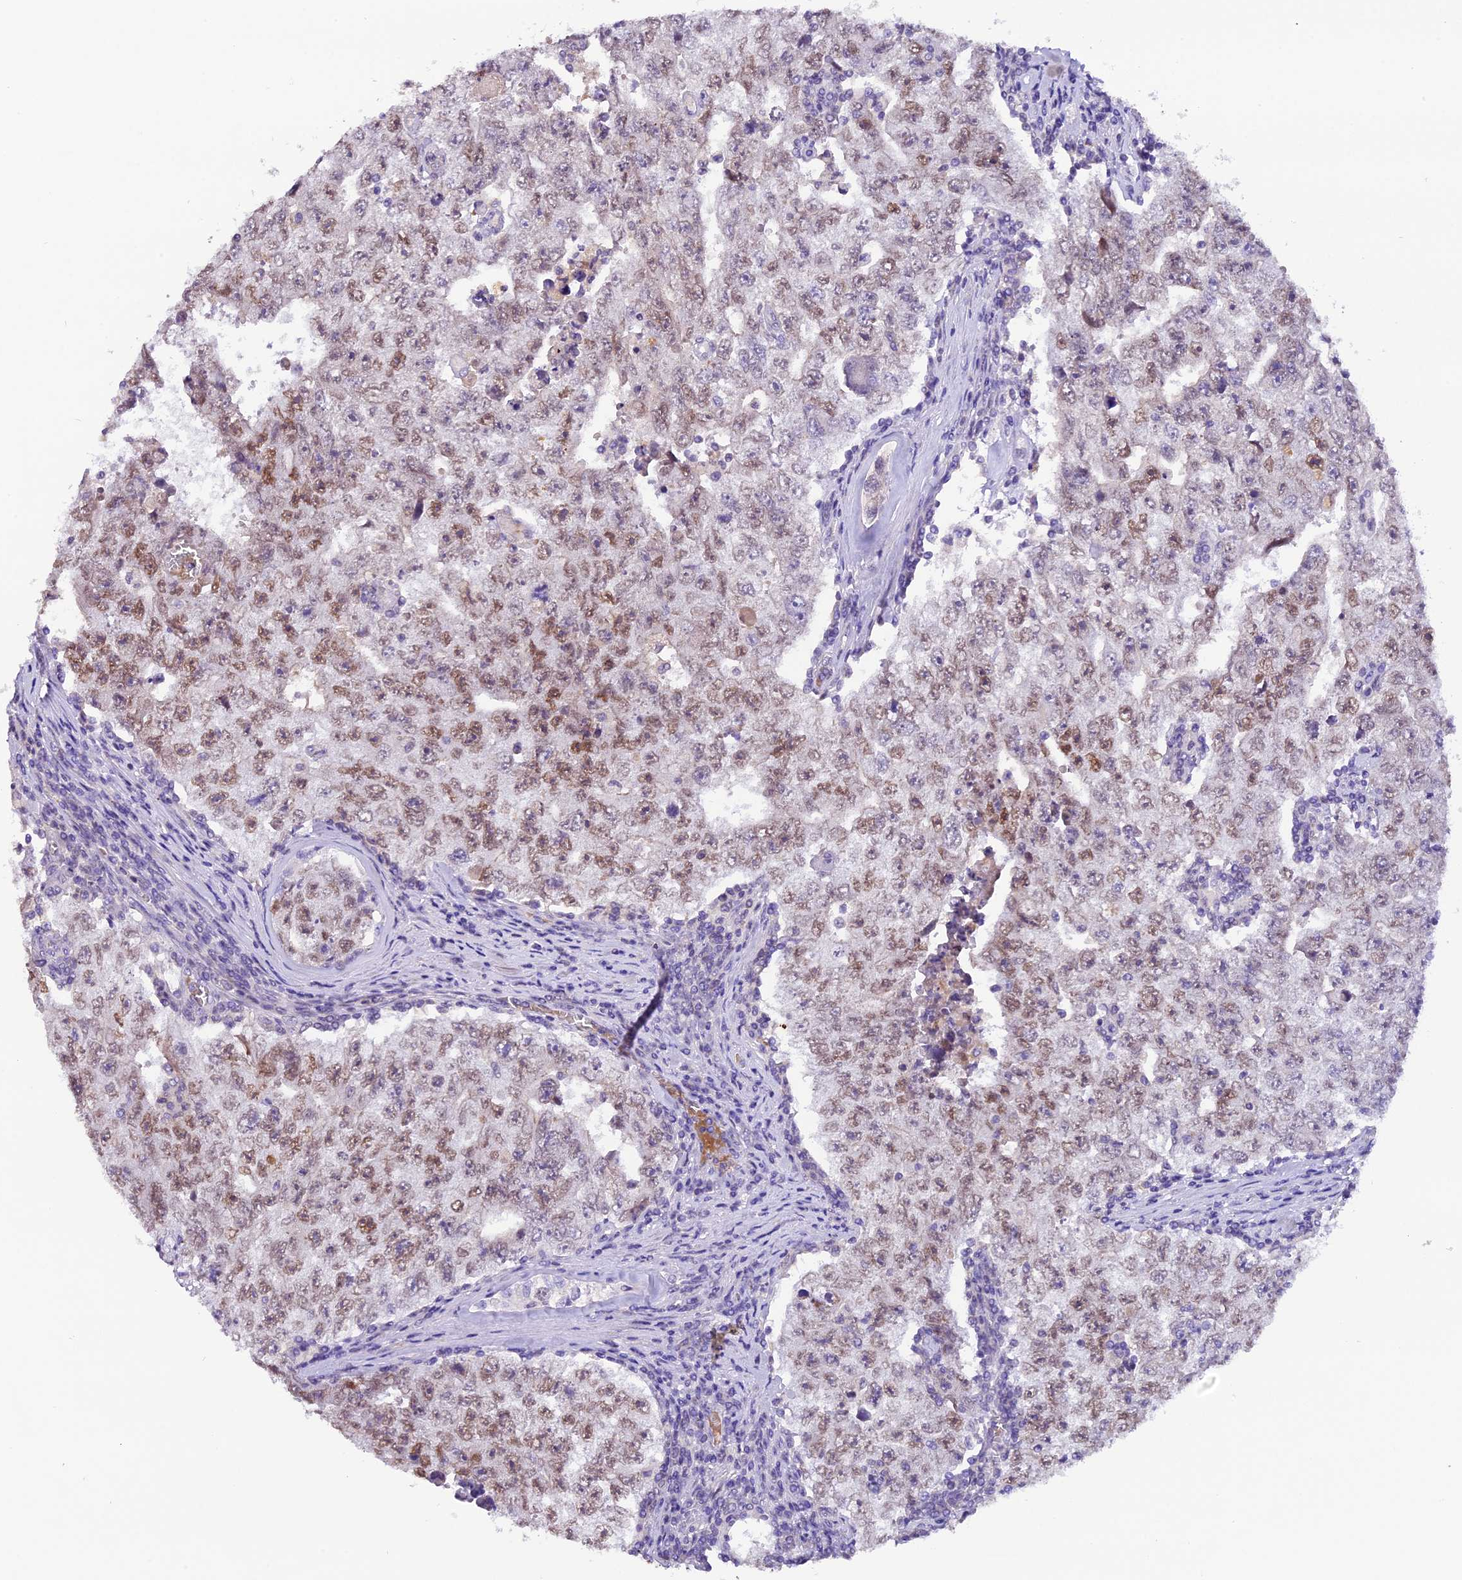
{"staining": {"intensity": "moderate", "quantity": ">75%", "location": "nuclear"}, "tissue": "testis cancer", "cell_type": "Tumor cells", "image_type": "cancer", "snomed": [{"axis": "morphology", "description": "Carcinoma, Embryonal, NOS"}, {"axis": "topography", "description": "Testis"}], "caption": "Testis embryonal carcinoma stained for a protein (brown) exhibits moderate nuclear positive staining in about >75% of tumor cells.", "gene": "MEX3B", "patient": {"sex": "male", "age": 17}}